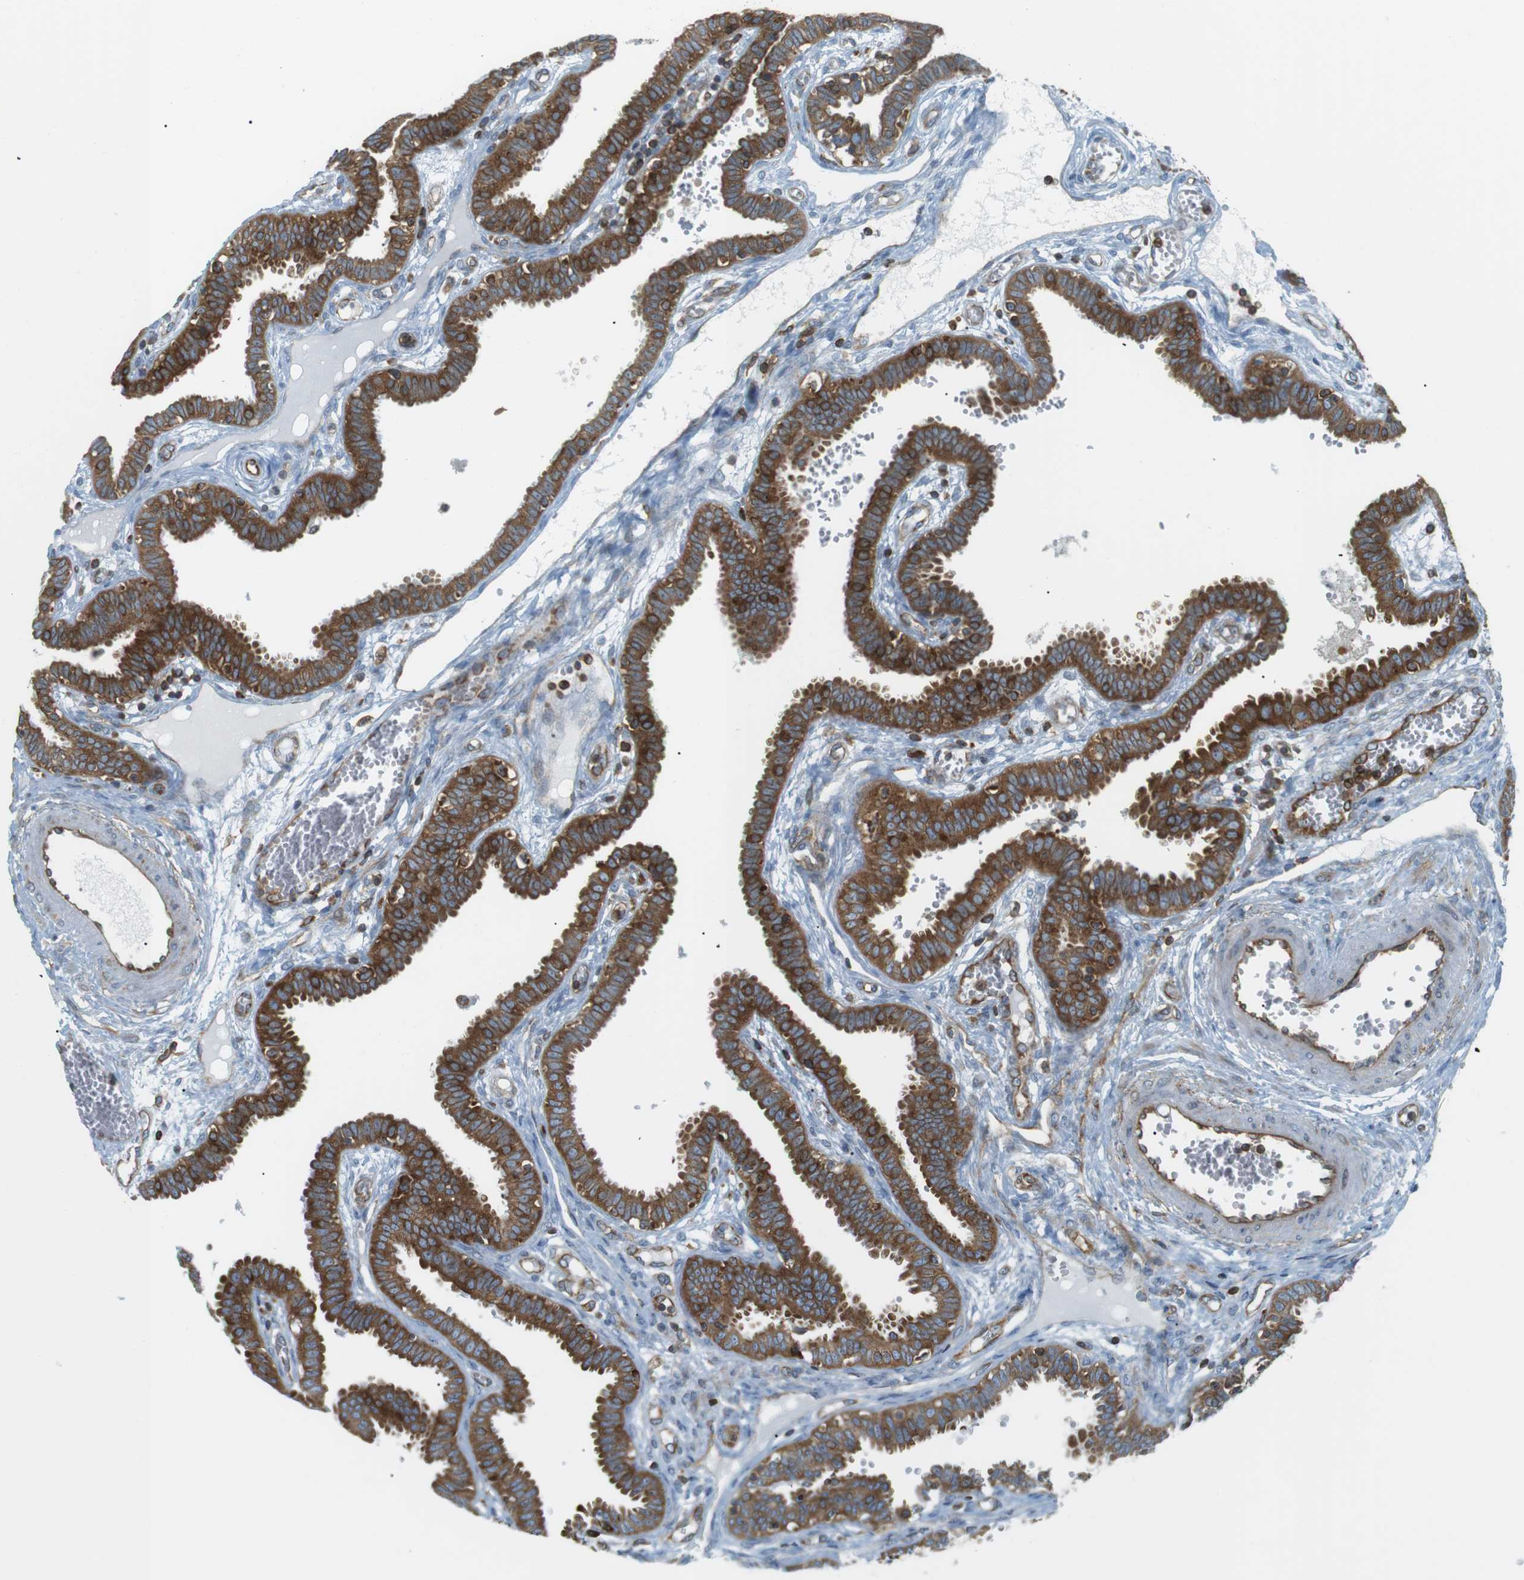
{"staining": {"intensity": "strong", "quantity": ">75%", "location": "cytoplasmic/membranous"}, "tissue": "fallopian tube", "cell_type": "Glandular cells", "image_type": "normal", "snomed": [{"axis": "morphology", "description": "Normal tissue, NOS"}, {"axis": "topography", "description": "Fallopian tube"}], "caption": "Approximately >75% of glandular cells in benign human fallopian tube demonstrate strong cytoplasmic/membranous protein positivity as visualized by brown immunohistochemical staining.", "gene": "FLII", "patient": {"sex": "female", "age": 32}}